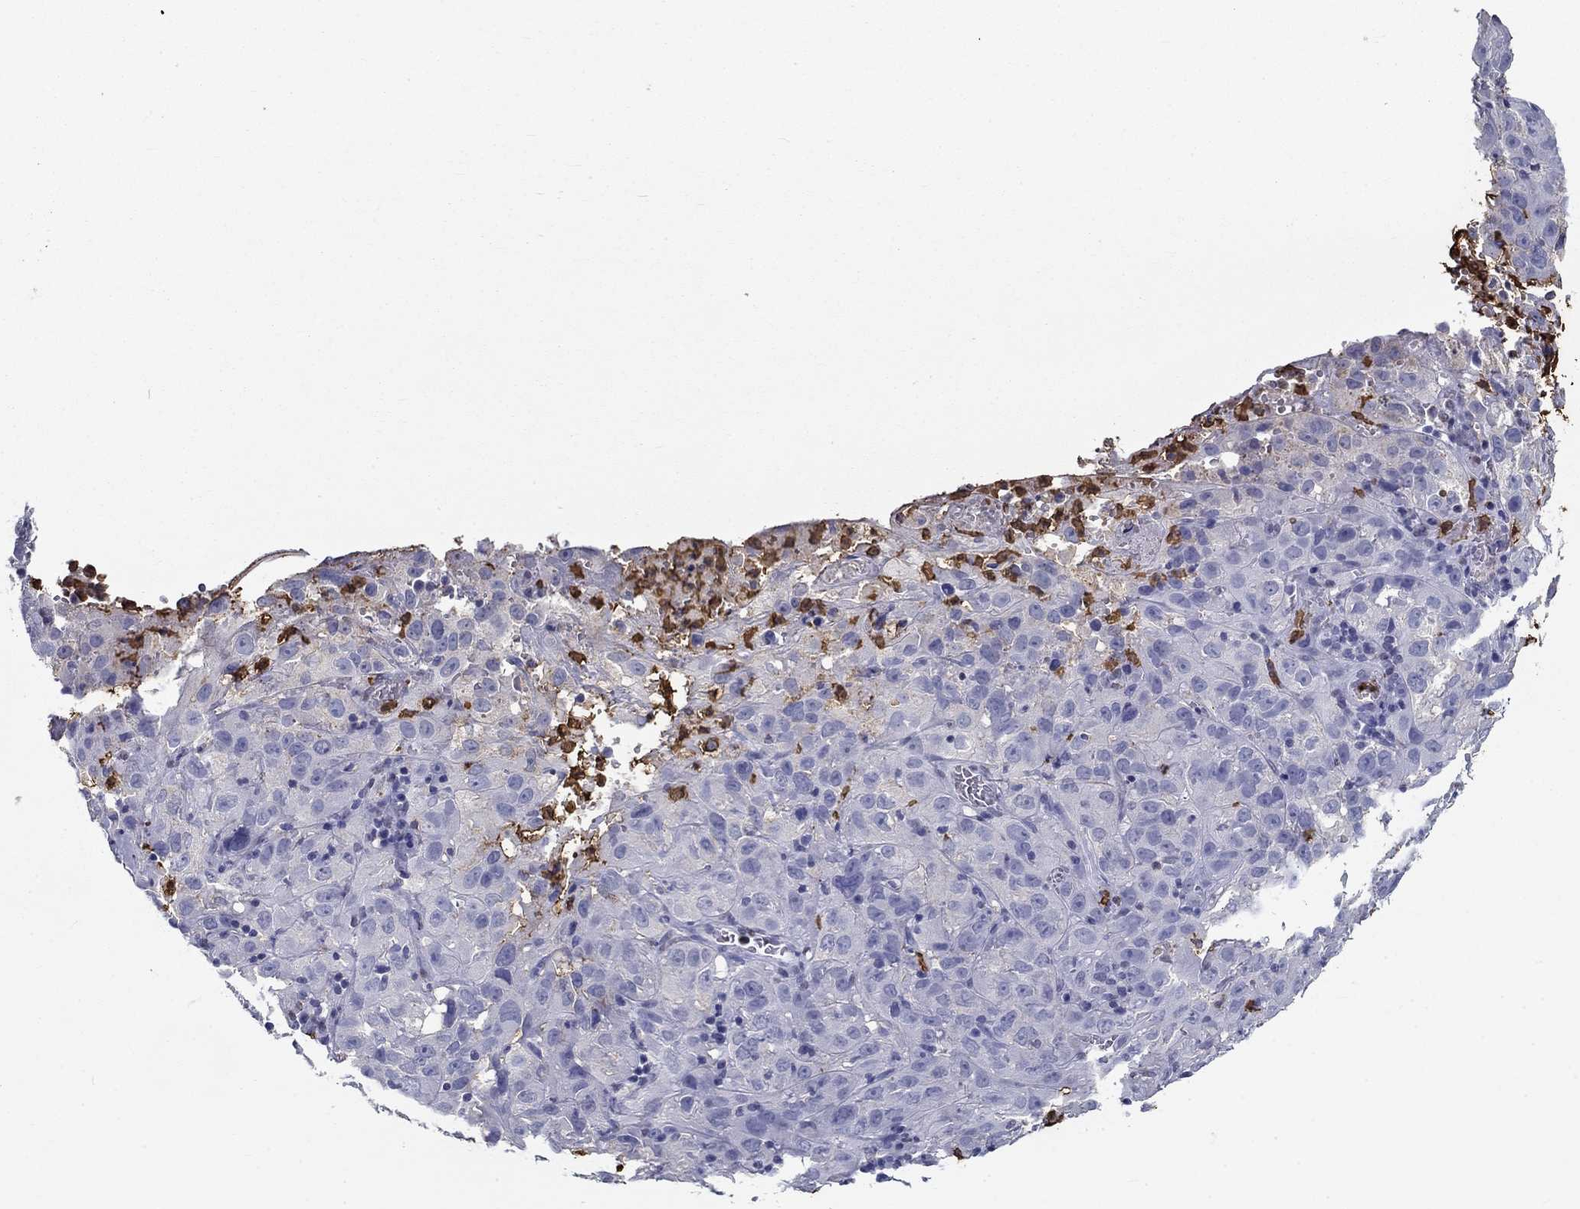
{"staining": {"intensity": "negative", "quantity": "none", "location": "none"}, "tissue": "cervical cancer", "cell_type": "Tumor cells", "image_type": "cancer", "snomed": [{"axis": "morphology", "description": "Squamous cell carcinoma, NOS"}, {"axis": "topography", "description": "Cervix"}], "caption": "This is a histopathology image of IHC staining of cervical squamous cell carcinoma, which shows no positivity in tumor cells.", "gene": "IGSF8", "patient": {"sex": "female", "age": 32}}